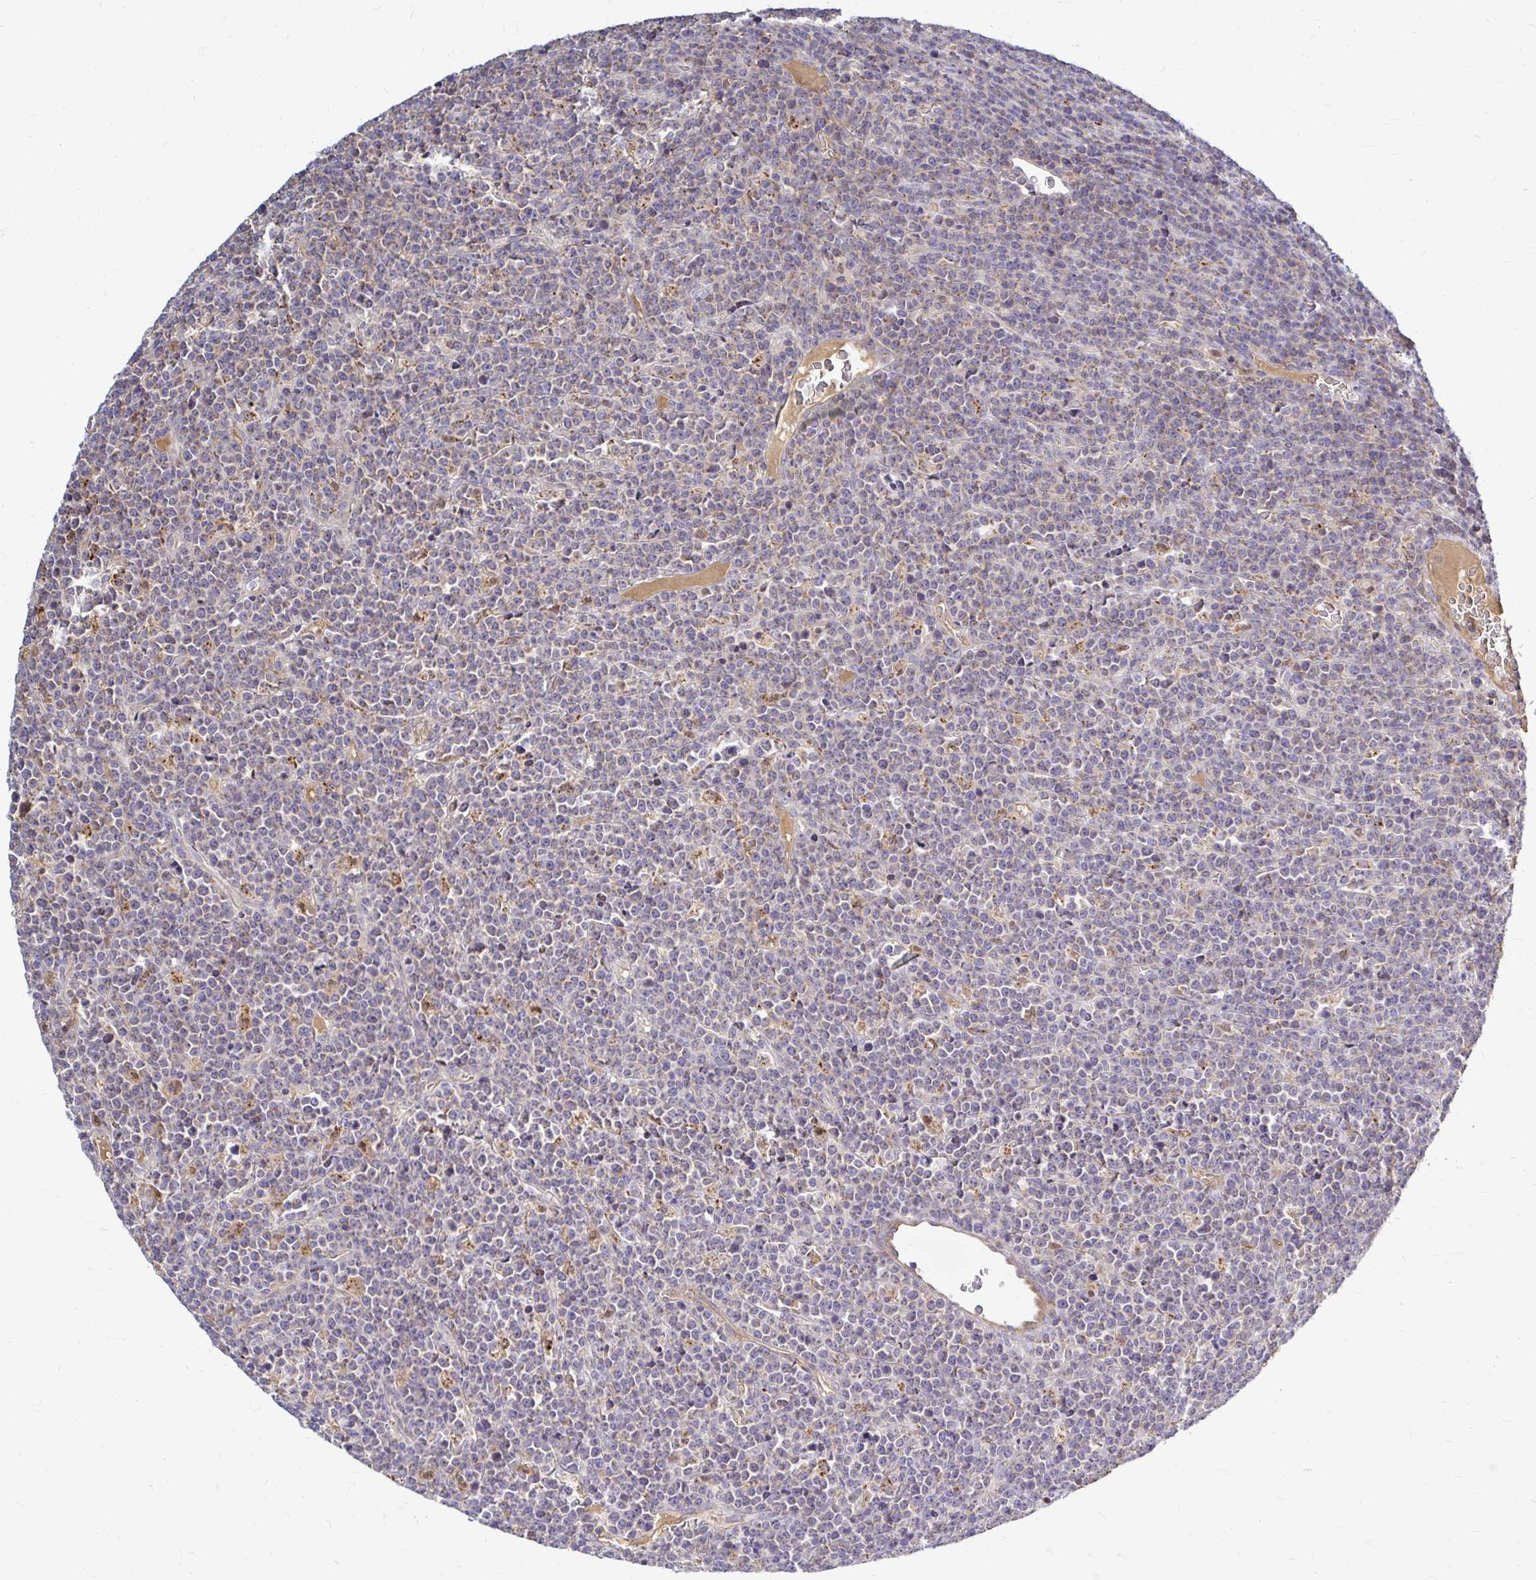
{"staining": {"intensity": "negative", "quantity": "none", "location": "none"}, "tissue": "lymphoma", "cell_type": "Tumor cells", "image_type": "cancer", "snomed": [{"axis": "morphology", "description": "Malignant lymphoma, non-Hodgkin's type, High grade"}, {"axis": "topography", "description": "Ovary"}], "caption": "Protein analysis of high-grade malignant lymphoma, non-Hodgkin's type reveals no significant expression in tumor cells.", "gene": "ARHGEF37", "patient": {"sex": "female", "age": 56}}